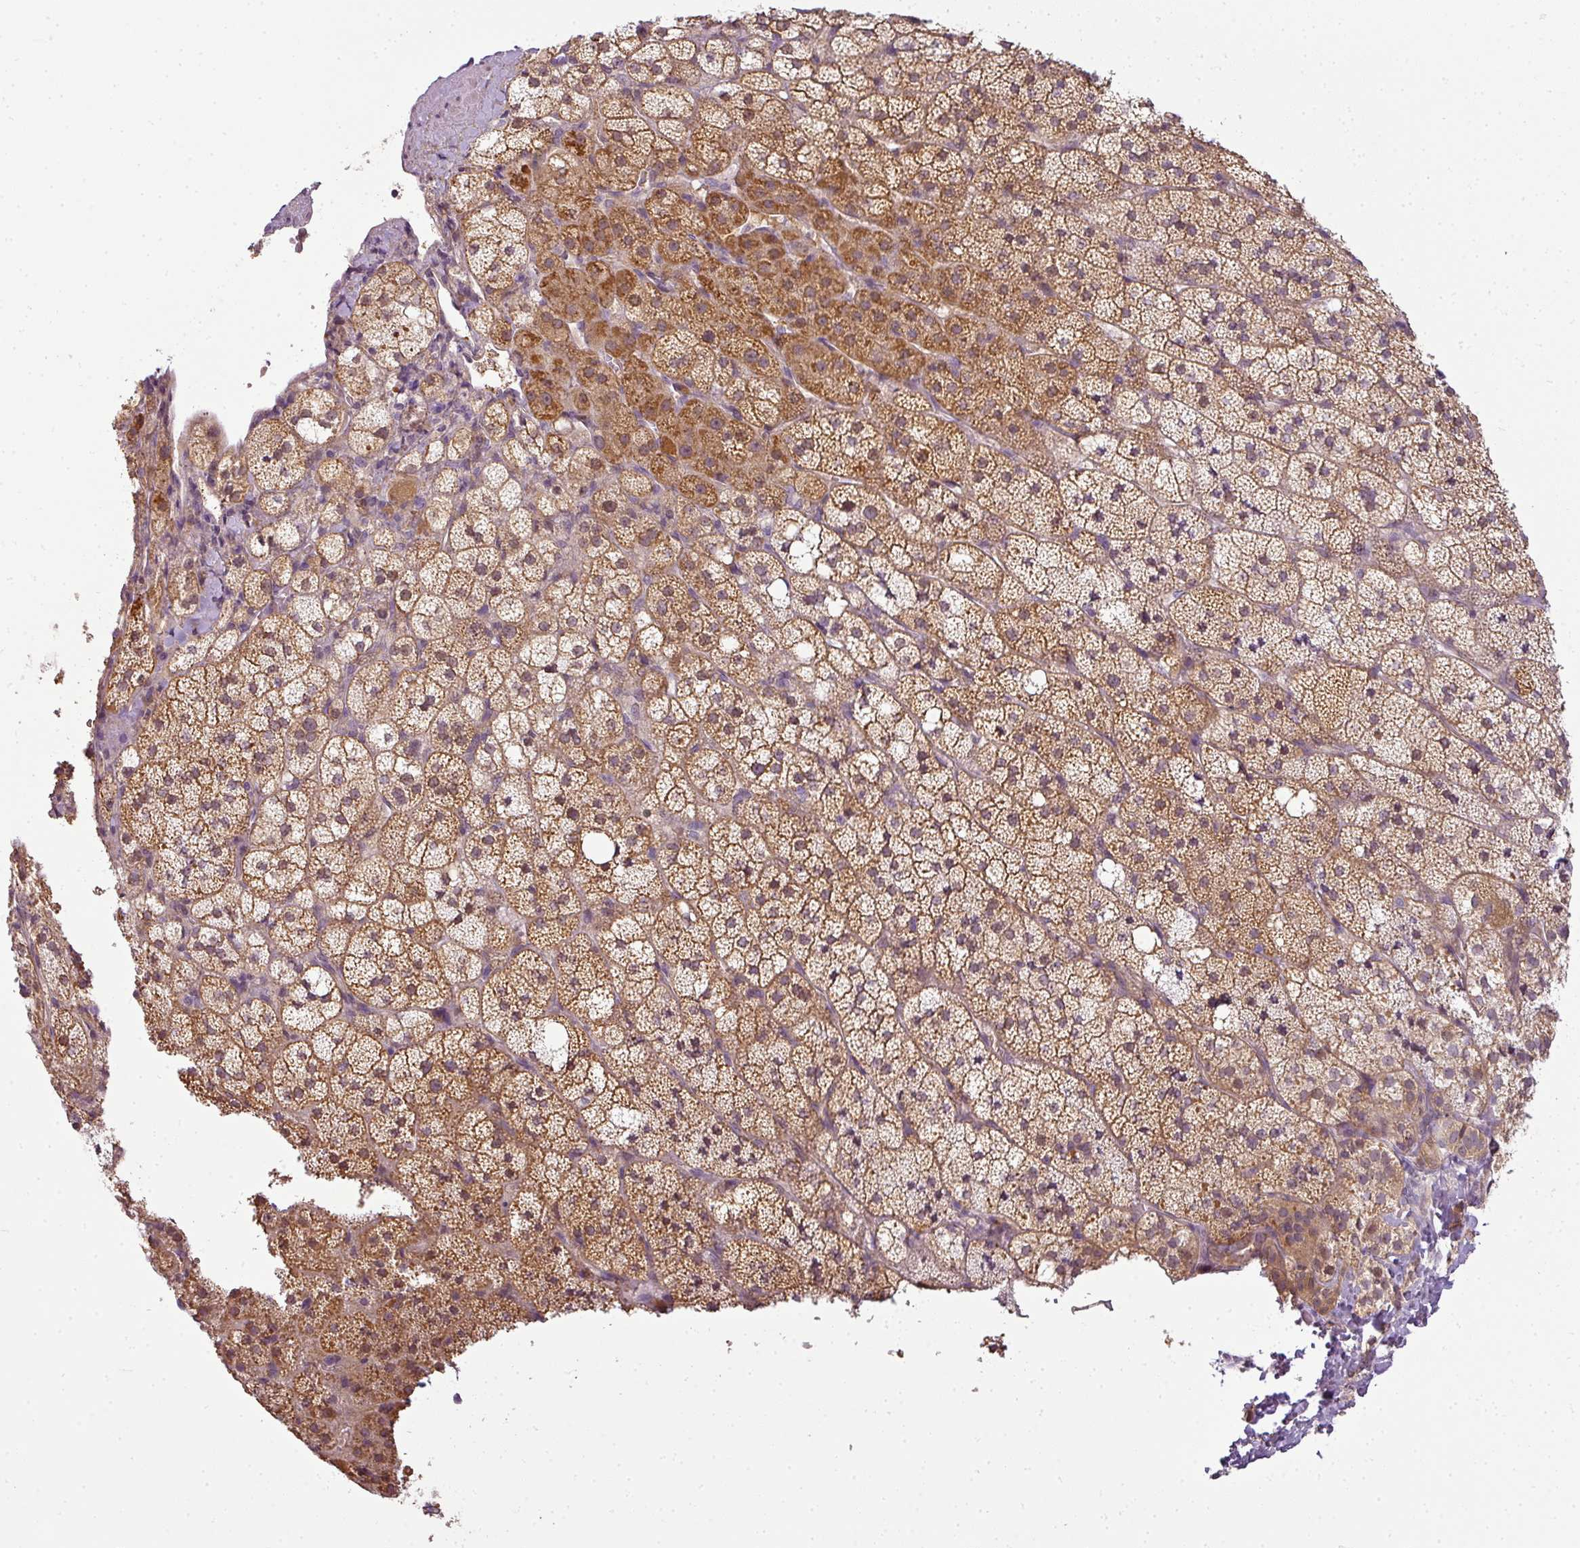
{"staining": {"intensity": "moderate", "quantity": ">75%", "location": "cytoplasmic/membranous,nuclear"}, "tissue": "adrenal gland", "cell_type": "Glandular cells", "image_type": "normal", "snomed": [{"axis": "morphology", "description": "Normal tissue, NOS"}, {"axis": "topography", "description": "Adrenal gland"}], "caption": "High-power microscopy captured an immunohistochemistry (IHC) histopathology image of unremarkable adrenal gland, revealing moderate cytoplasmic/membranous,nuclear expression in approximately >75% of glandular cells. The staining was performed using DAB (3,3'-diaminobenzidine) to visualize the protein expression in brown, while the nuclei were stained in blue with hematoxylin (Magnification: 20x).", "gene": "LY75", "patient": {"sex": "male", "age": 53}}